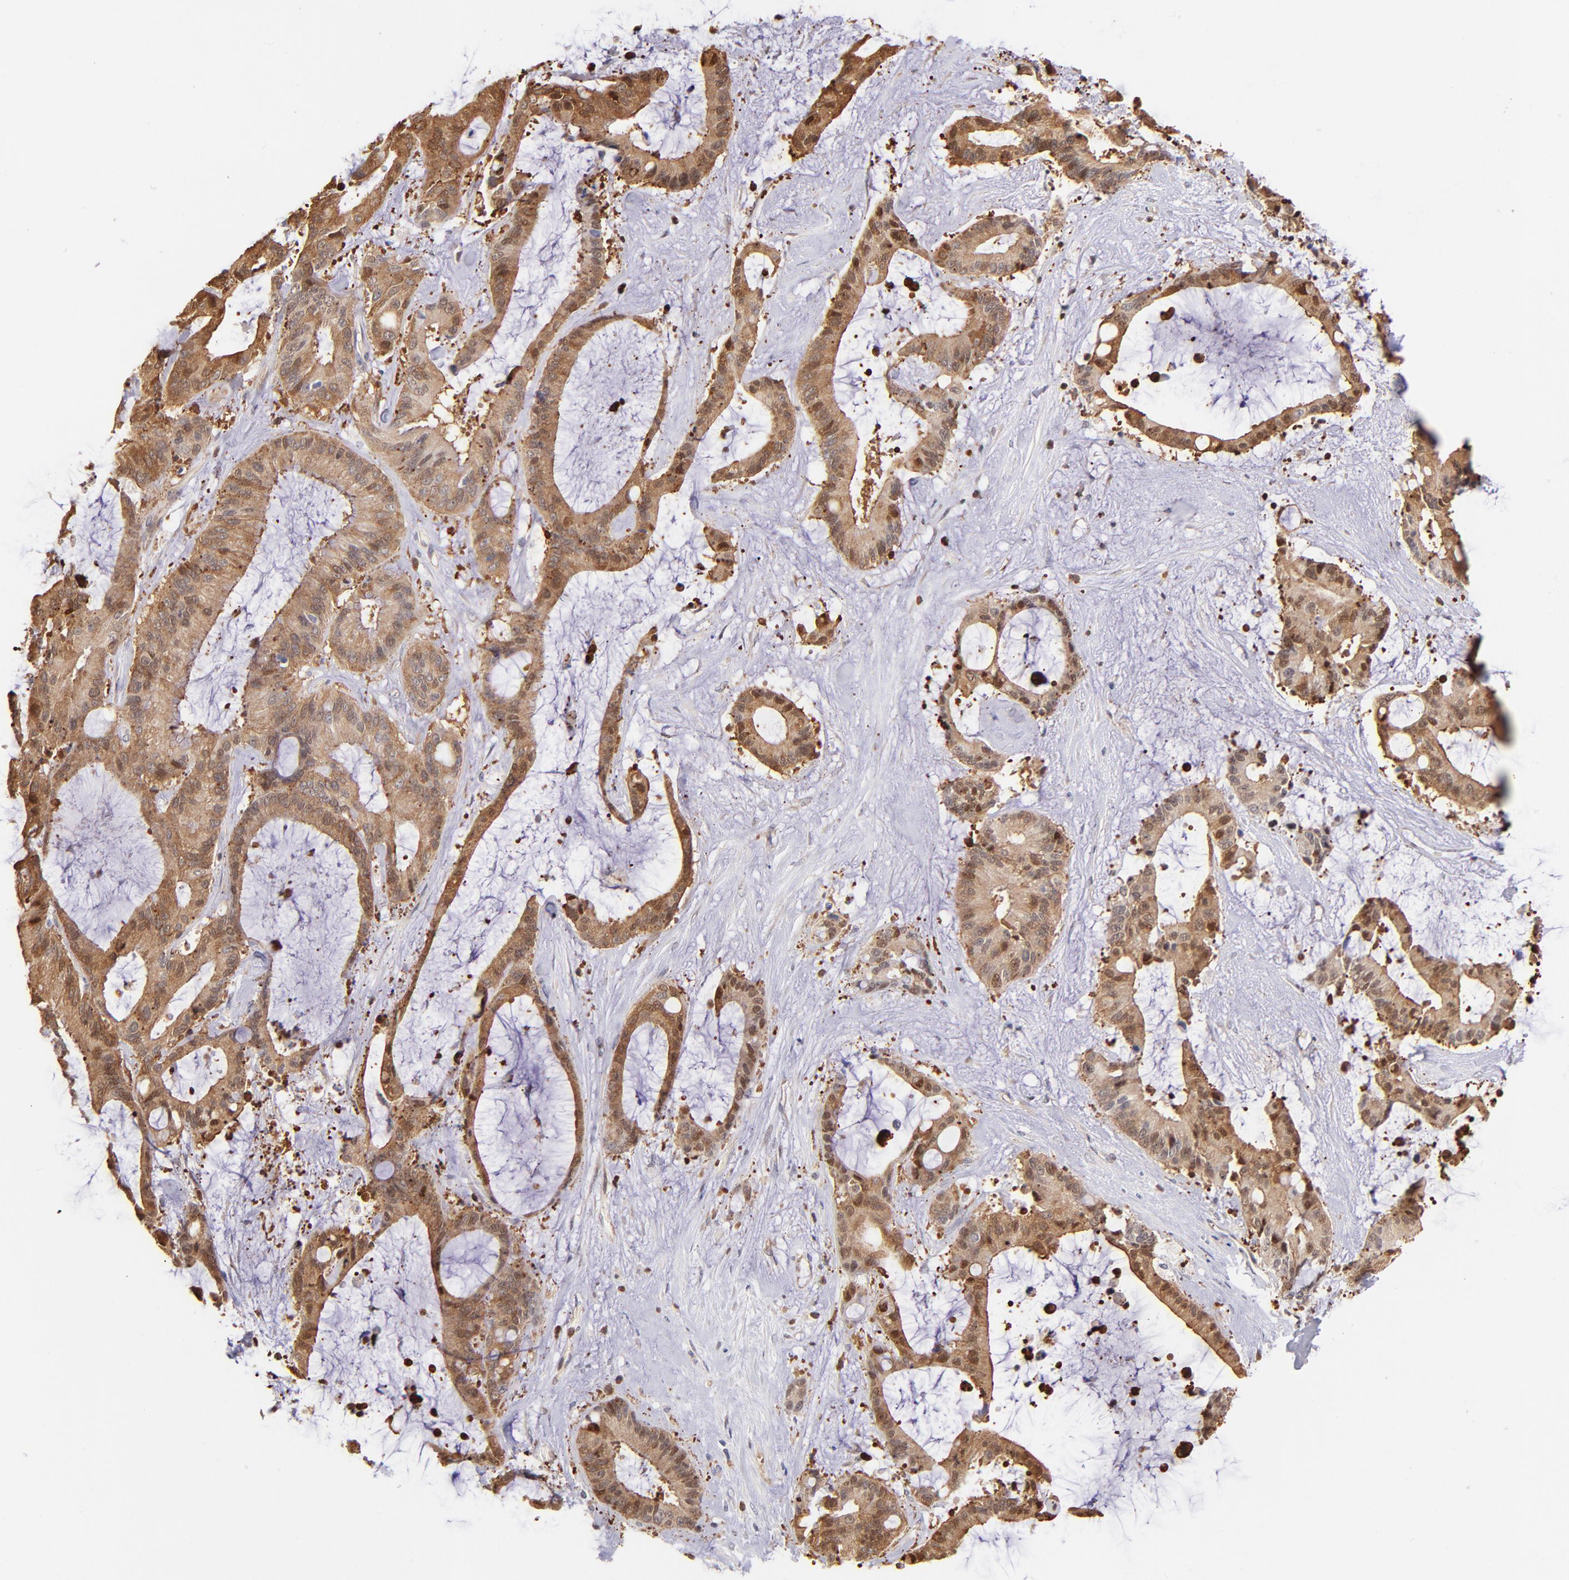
{"staining": {"intensity": "moderate", "quantity": ">75%", "location": "cytoplasmic/membranous,nuclear"}, "tissue": "liver cancer", "cell_type": "Tumor cells", "image_type": "cancer", "snomed": [{"axis": "morphology", "description": "Cholangiocarcinoma"}, {"axis": "topography", "description": "Liver"}], "caption": "Approximately >75% of tumor cells in human liver cholangiocarcinoma show moderate cytoplasmic/membranous and nuclear protein staining as visualized by brown immunohistochemical staining.", "gene": "YWHAB", "patient": {"sex": "female", "age": 73}}